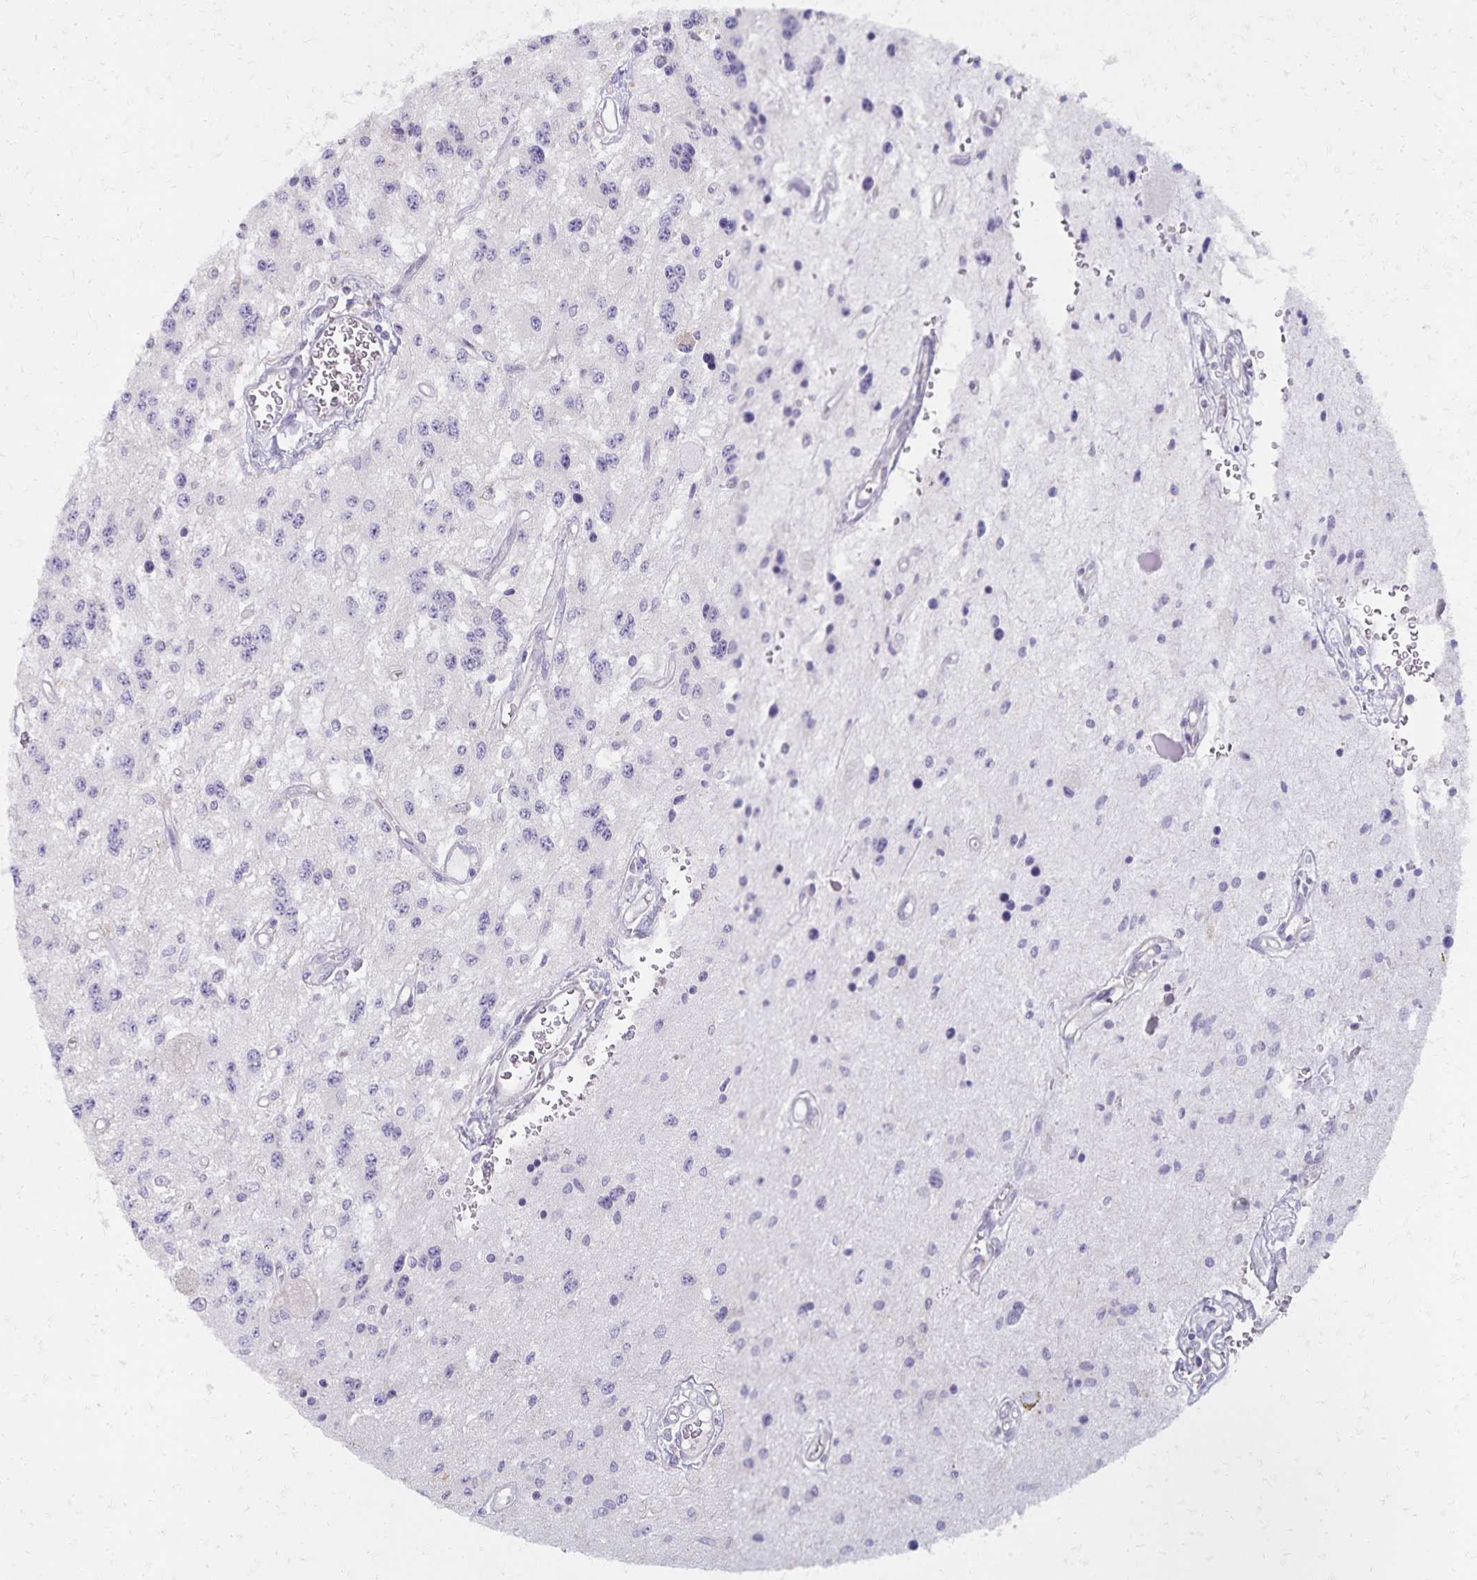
{"staining": {"intensity": "negative", "quantity": "none", "location": "none"}, "tissue": "glioma", "cell_type": "Tumor cells", "image_type": "cancer", "snomed": [{"axis": "morphology", "description": "Glioma, malignant, Low grade"}, {"axis": "topography", "description": "Cerebellum"}], "caption": "This is an immunohistochemistry (IHC) micrograph of glioma. There is no staining in tumor cells.", "gene": "KISS1", "patient": {"sex": "female", "age": 14}}